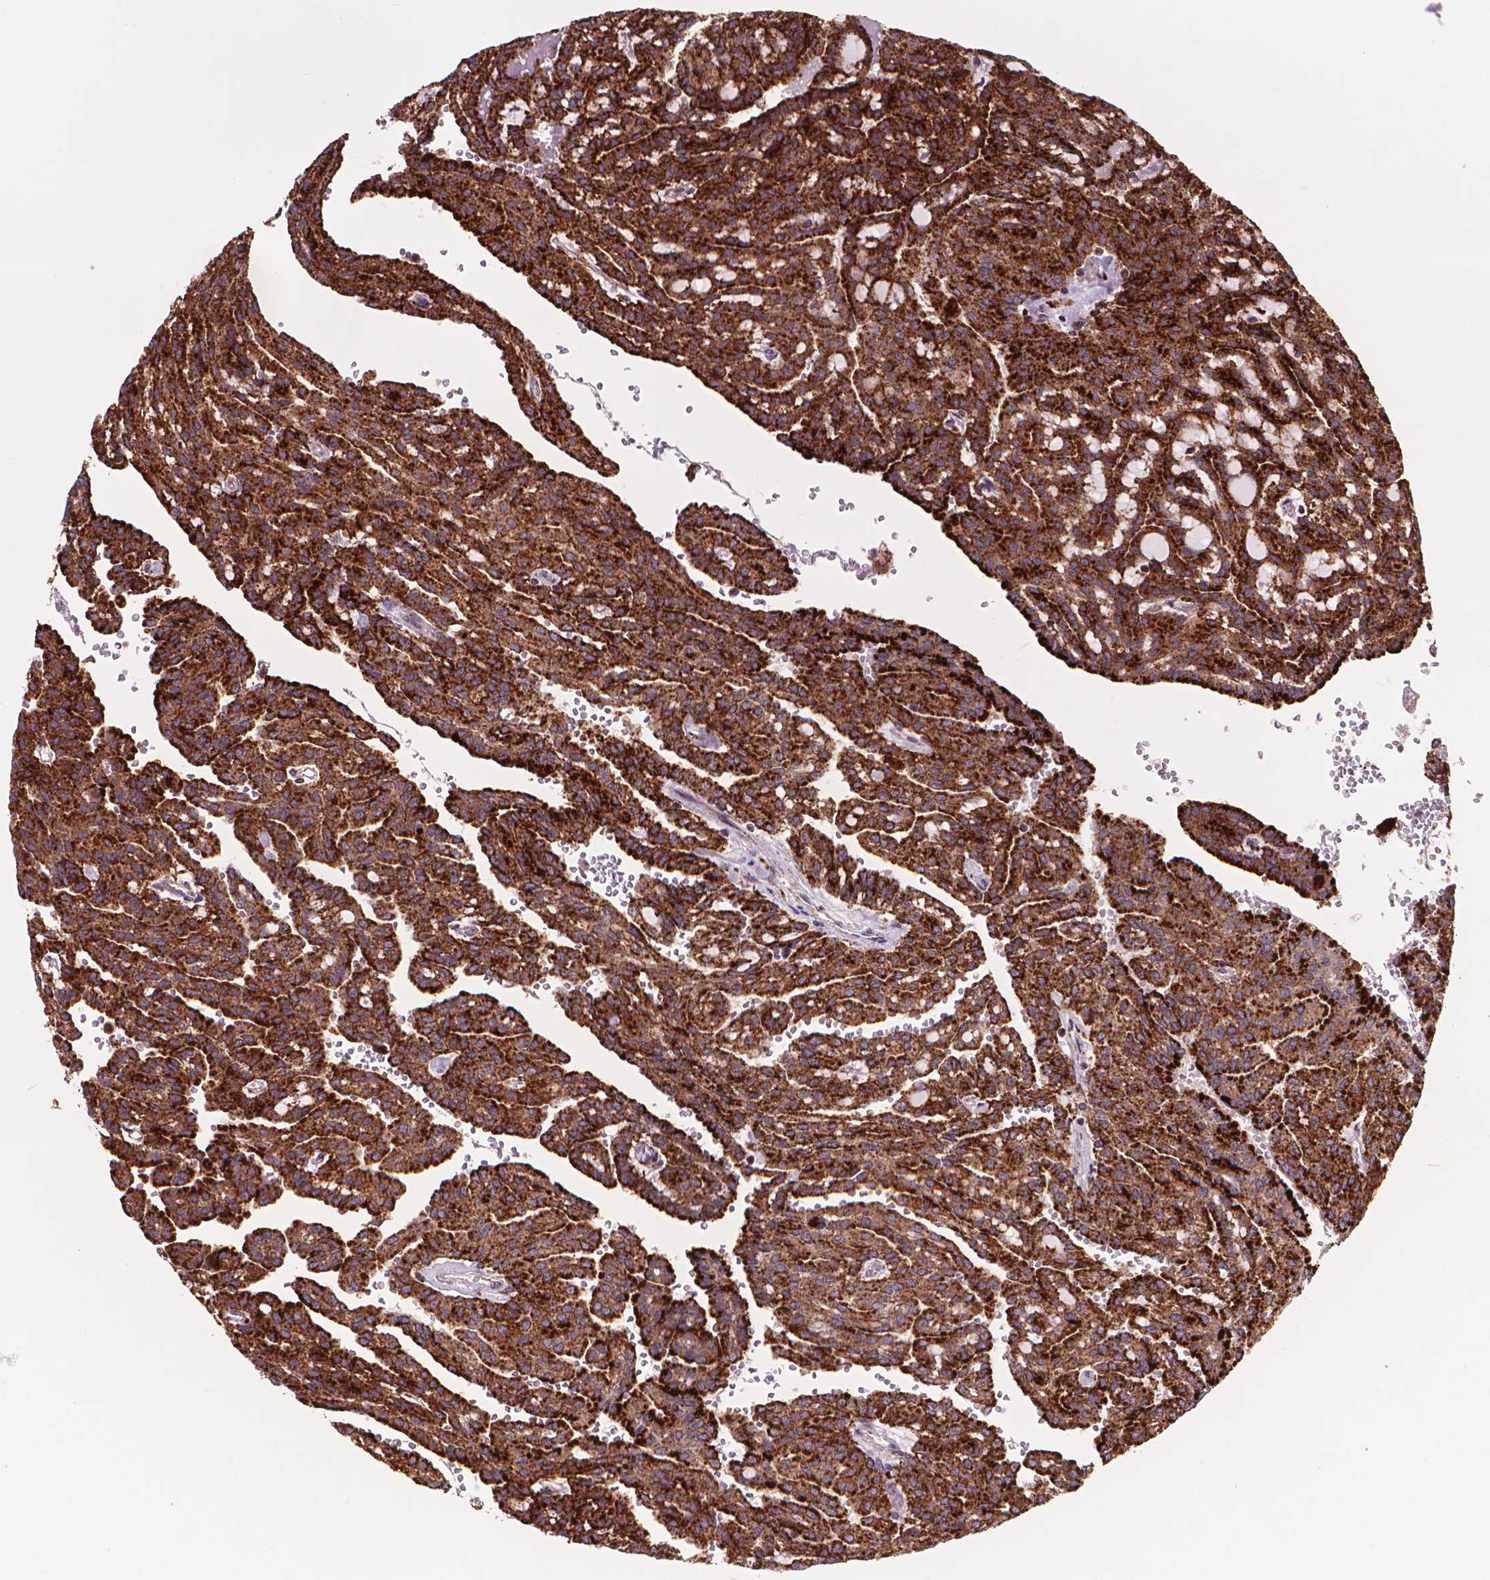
{"staining": {"intensity": "strong", "quantity": ">75%", "location": "cytoplasmic/membranous"}, "tissue": "renal cancer", "cell_type": "Tumor cells", "image_type": "cancer", "snomed": [{"axis": "morphology", "description": "Adenocarcinoma, NOS"}, {"axis": "topography", "description": "Kidney"}], "caption": "High-magnification brightfield microscopy of renal adenocarcinoma stained with DAB (brown) and counterstained with hematoxylin (blue). tumor cells exhibit strong cytoplasmic/membranous staining is seen in about>75% of cells. (DAB = brown stain, brightfield microscopy at high magnification).", "gene": "GLB1", "patient": {"sex": "male", "age": 63}}